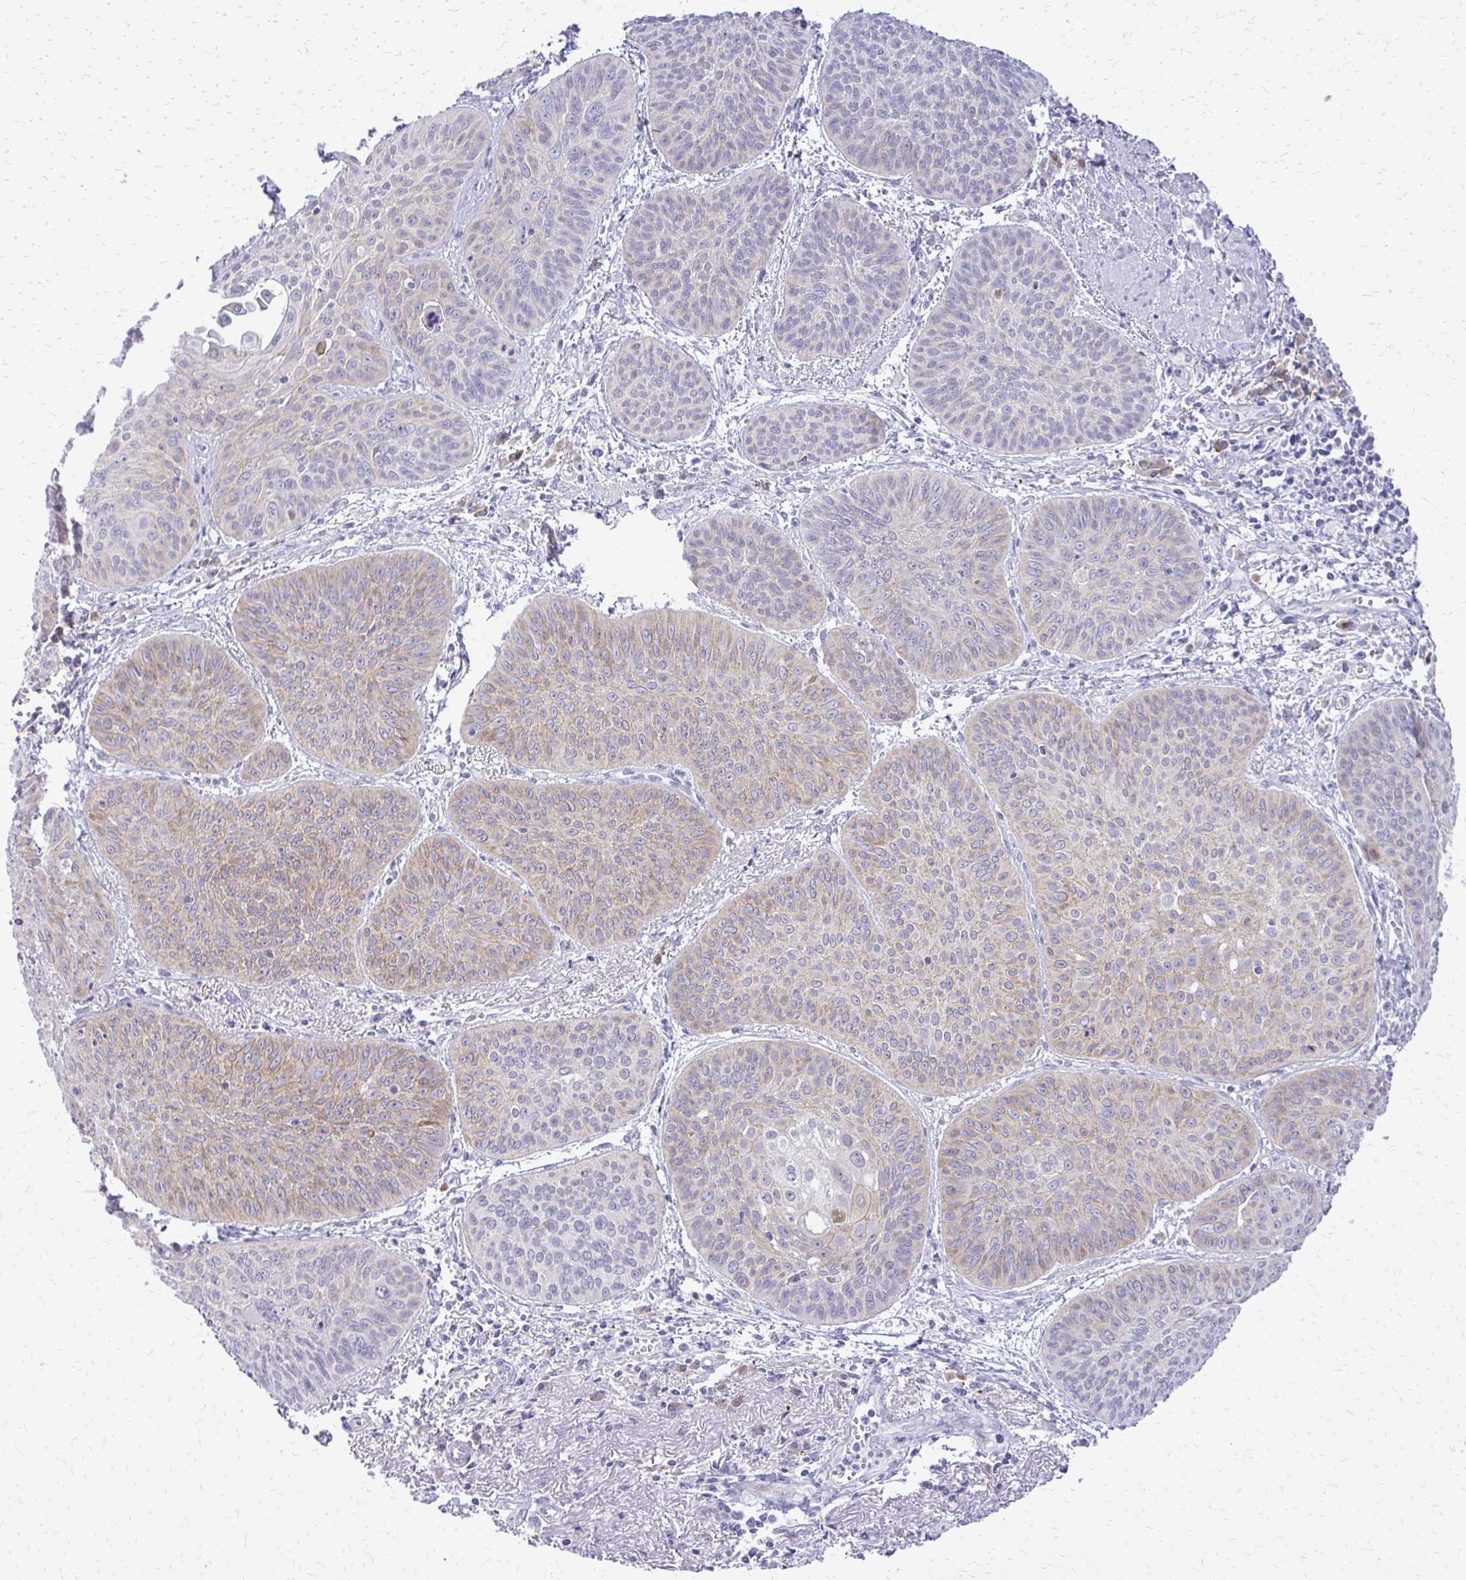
{"staining": {"intensity": "moderate", "quantity": "<25%", "location": "cytoplasmic/membranous"}, "tissue": "lung cancer", "cell_type": "Tumor cells", "image_type": "cancer", "snomed": [{"axis": "morphology", "description": "Squamous cell carcinoma, NOS"}, {"axis": "topography", "description": "Lung"}], "caption": "This histopathology image exhibits lung cancer stained with immunohistochemistry to label a protein in brown. The cytoplasmic/membranous of tumor cells show moderate positivity for the protein. Nuclei are counter-stained blue.", "gene": "EPYC", "patient": {"sex": "male", "age": 74}}